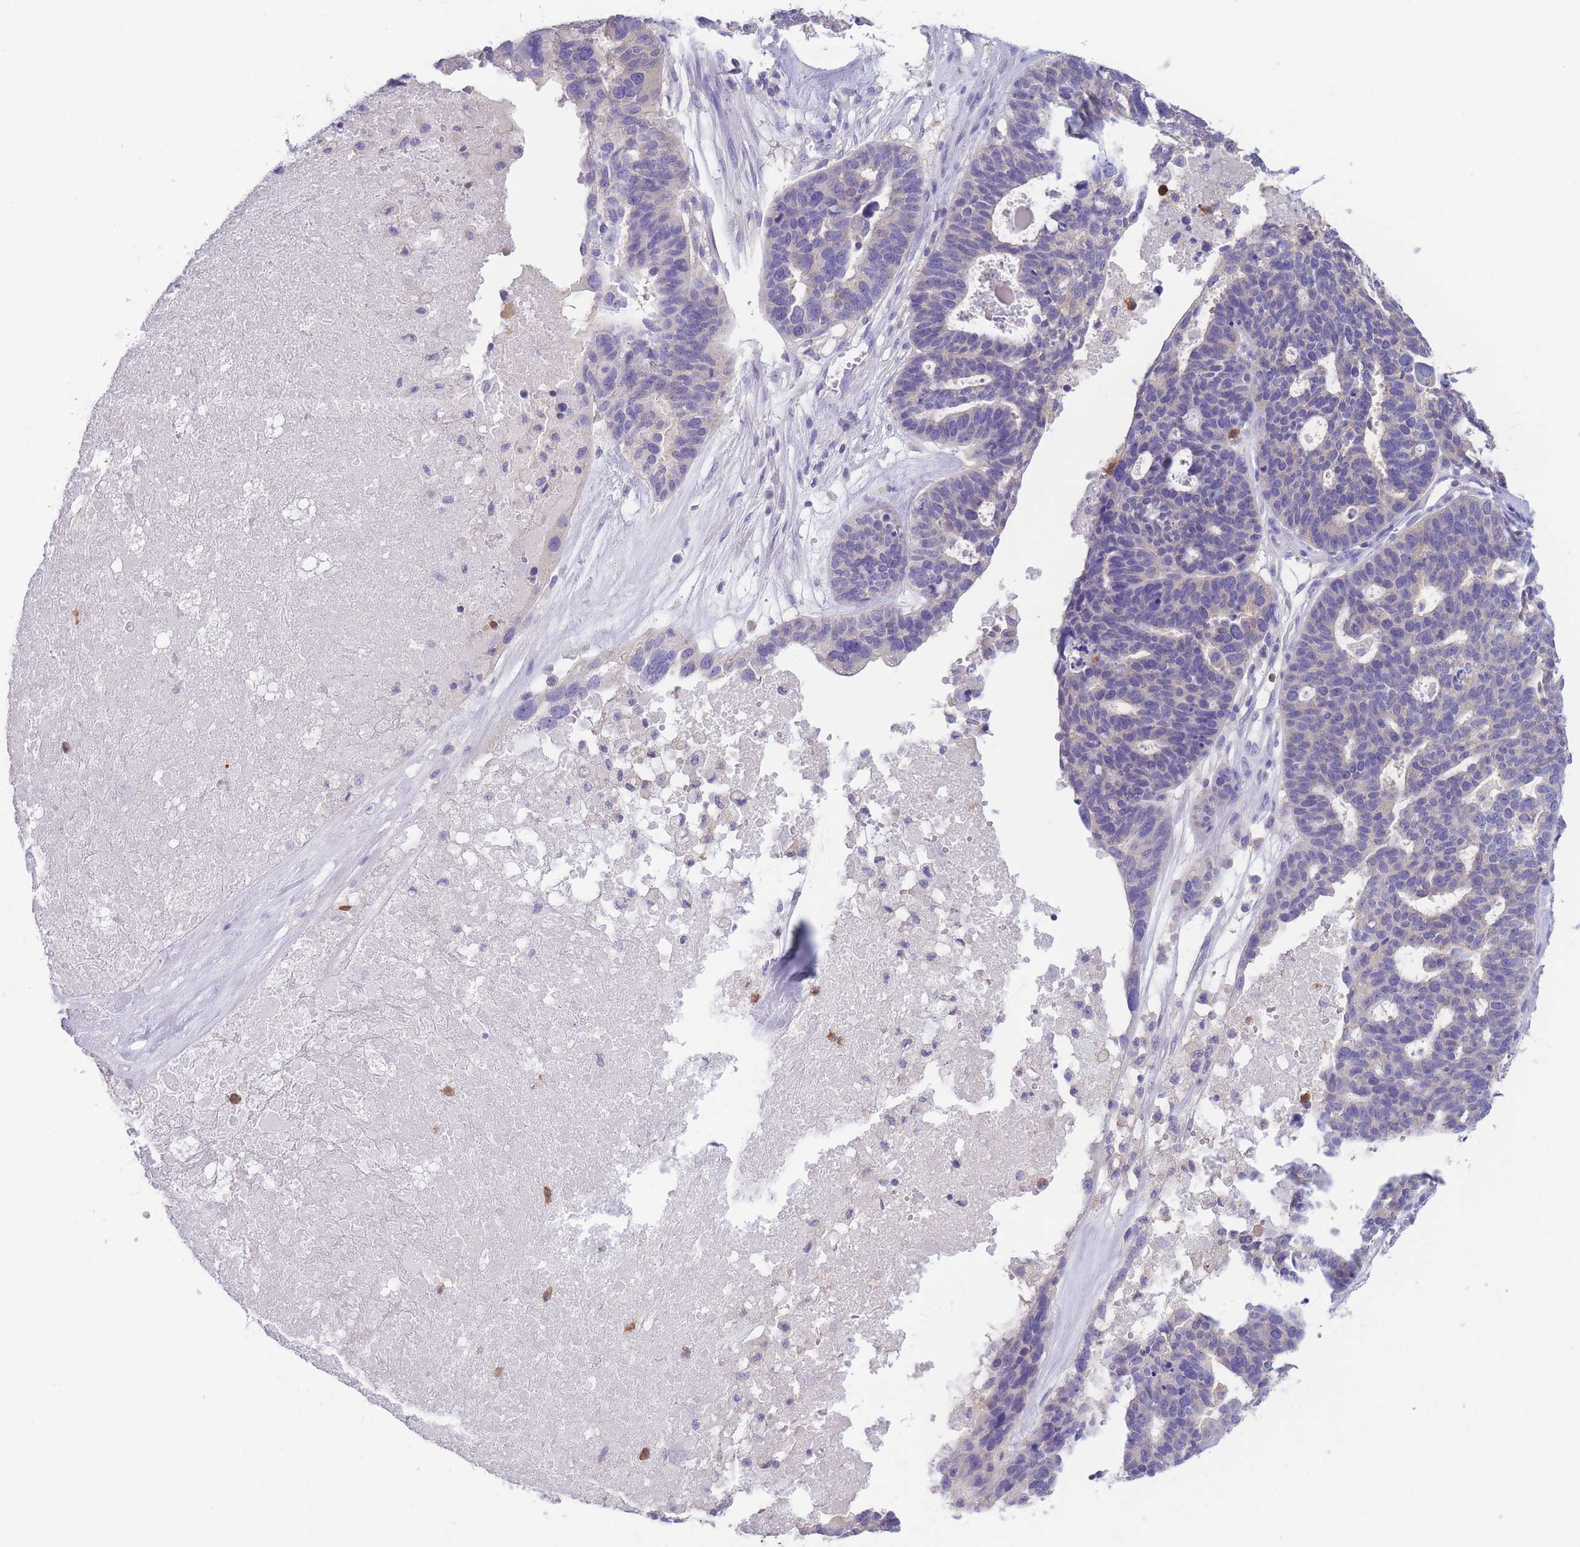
{"staining": {"intensity": "negative", "quantity": "none", "location": "none"}, "tissue": "ovarian cancer", "cell_type": "Tumor cells", "image_type": "cancer", "snomed": [{"axis": "morphology", "description": "Cystadenocarcinoma, serous, NOS"}, {"axis": "topography", "description": "Ovary"}], "caption": "The histopathology image exhibits no staining of tumor cells in ovarian cancer (serous cystadenocarcinoma). Nuclei are stained in blue.", "gene": "ST3GAL4", "patient": {"sex": "female", "age": 59}}